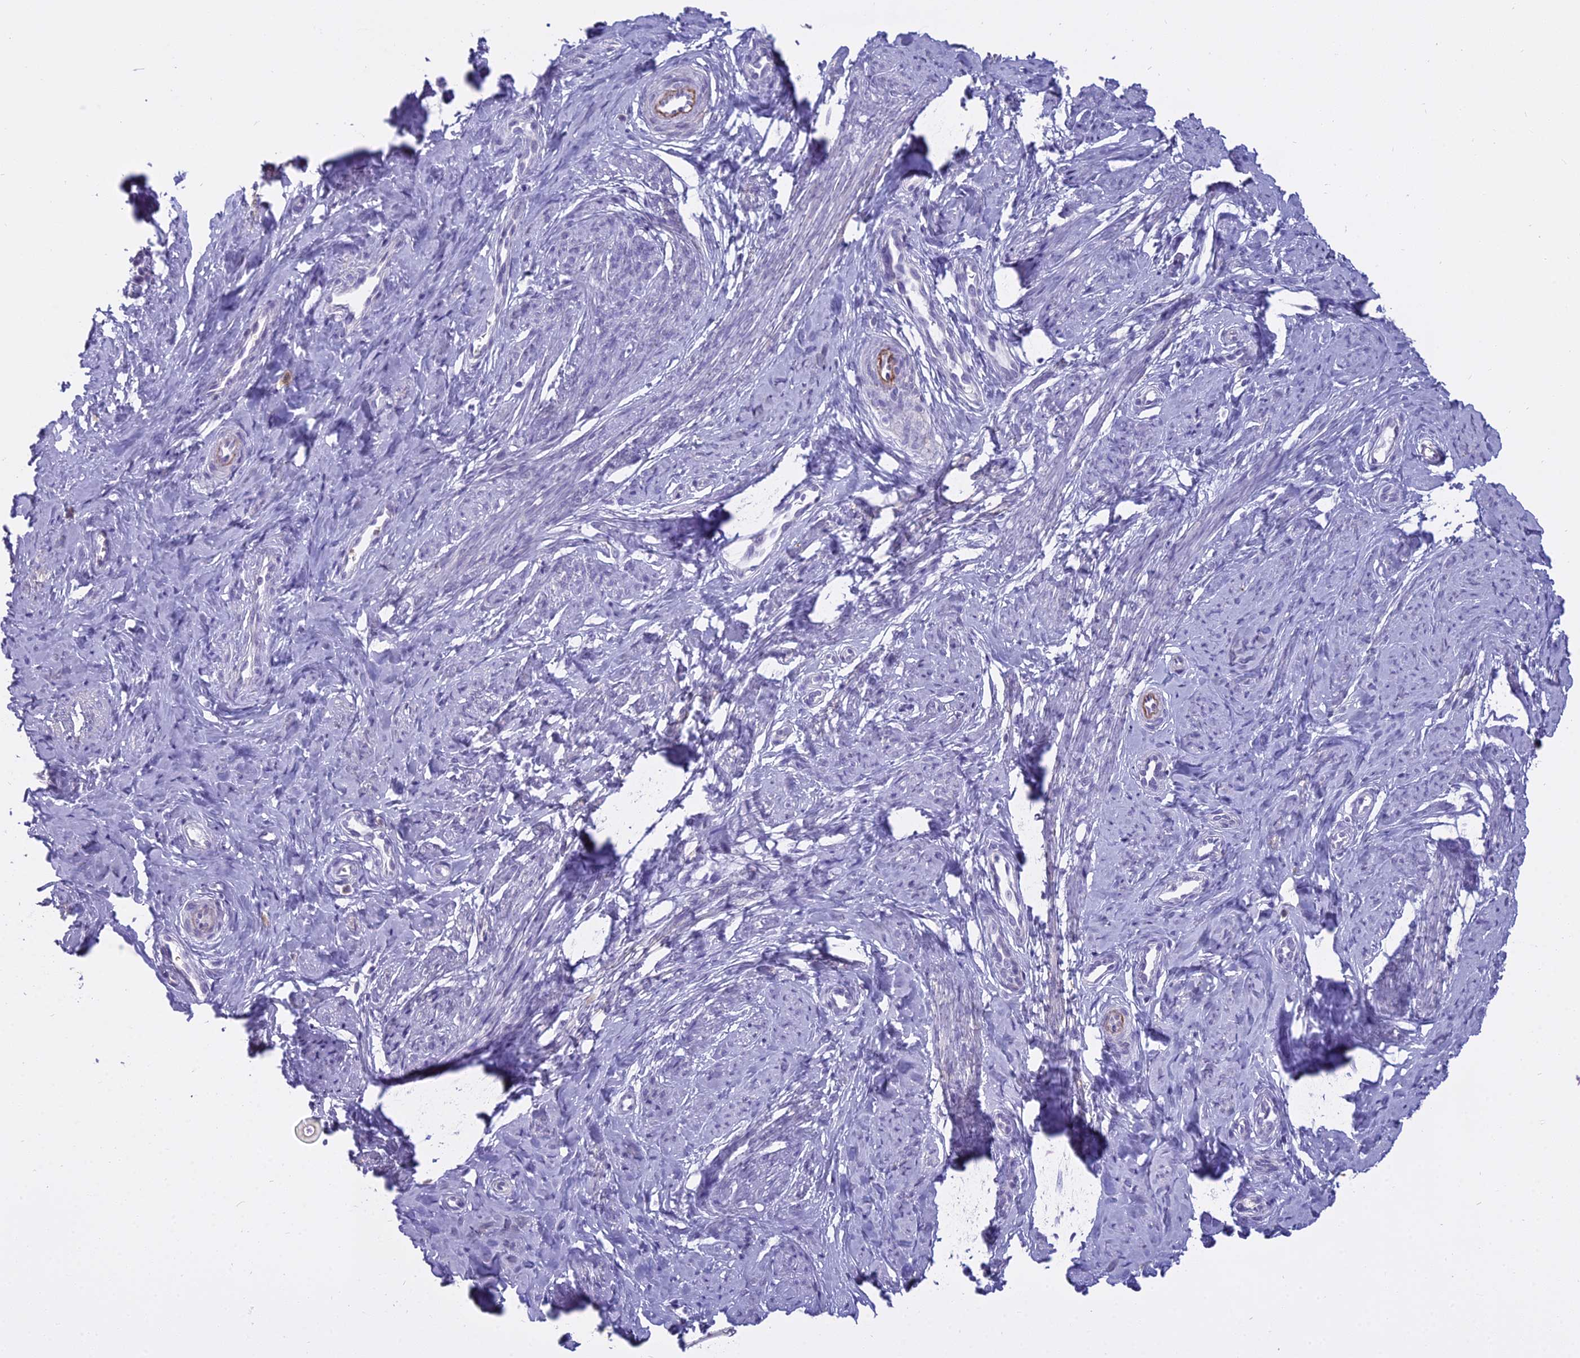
{"staining": {"intensity": "negative", "quantity": "none", "location": "none"}, "tissue": "cervix", "cell_type": "Glandular cells", "image_type": "normal", "snomed": [{"axis": "morphology", "description": "Normal tissue, NOS"}, {"axis": "topography", "description": "Cervix"}], "caption": "Immunohistochemical staining of normal cervix demonstrates no significant expression in glandular cells.", "gene": "OSTN", "patient": {"sex": "female", "age": 36}}